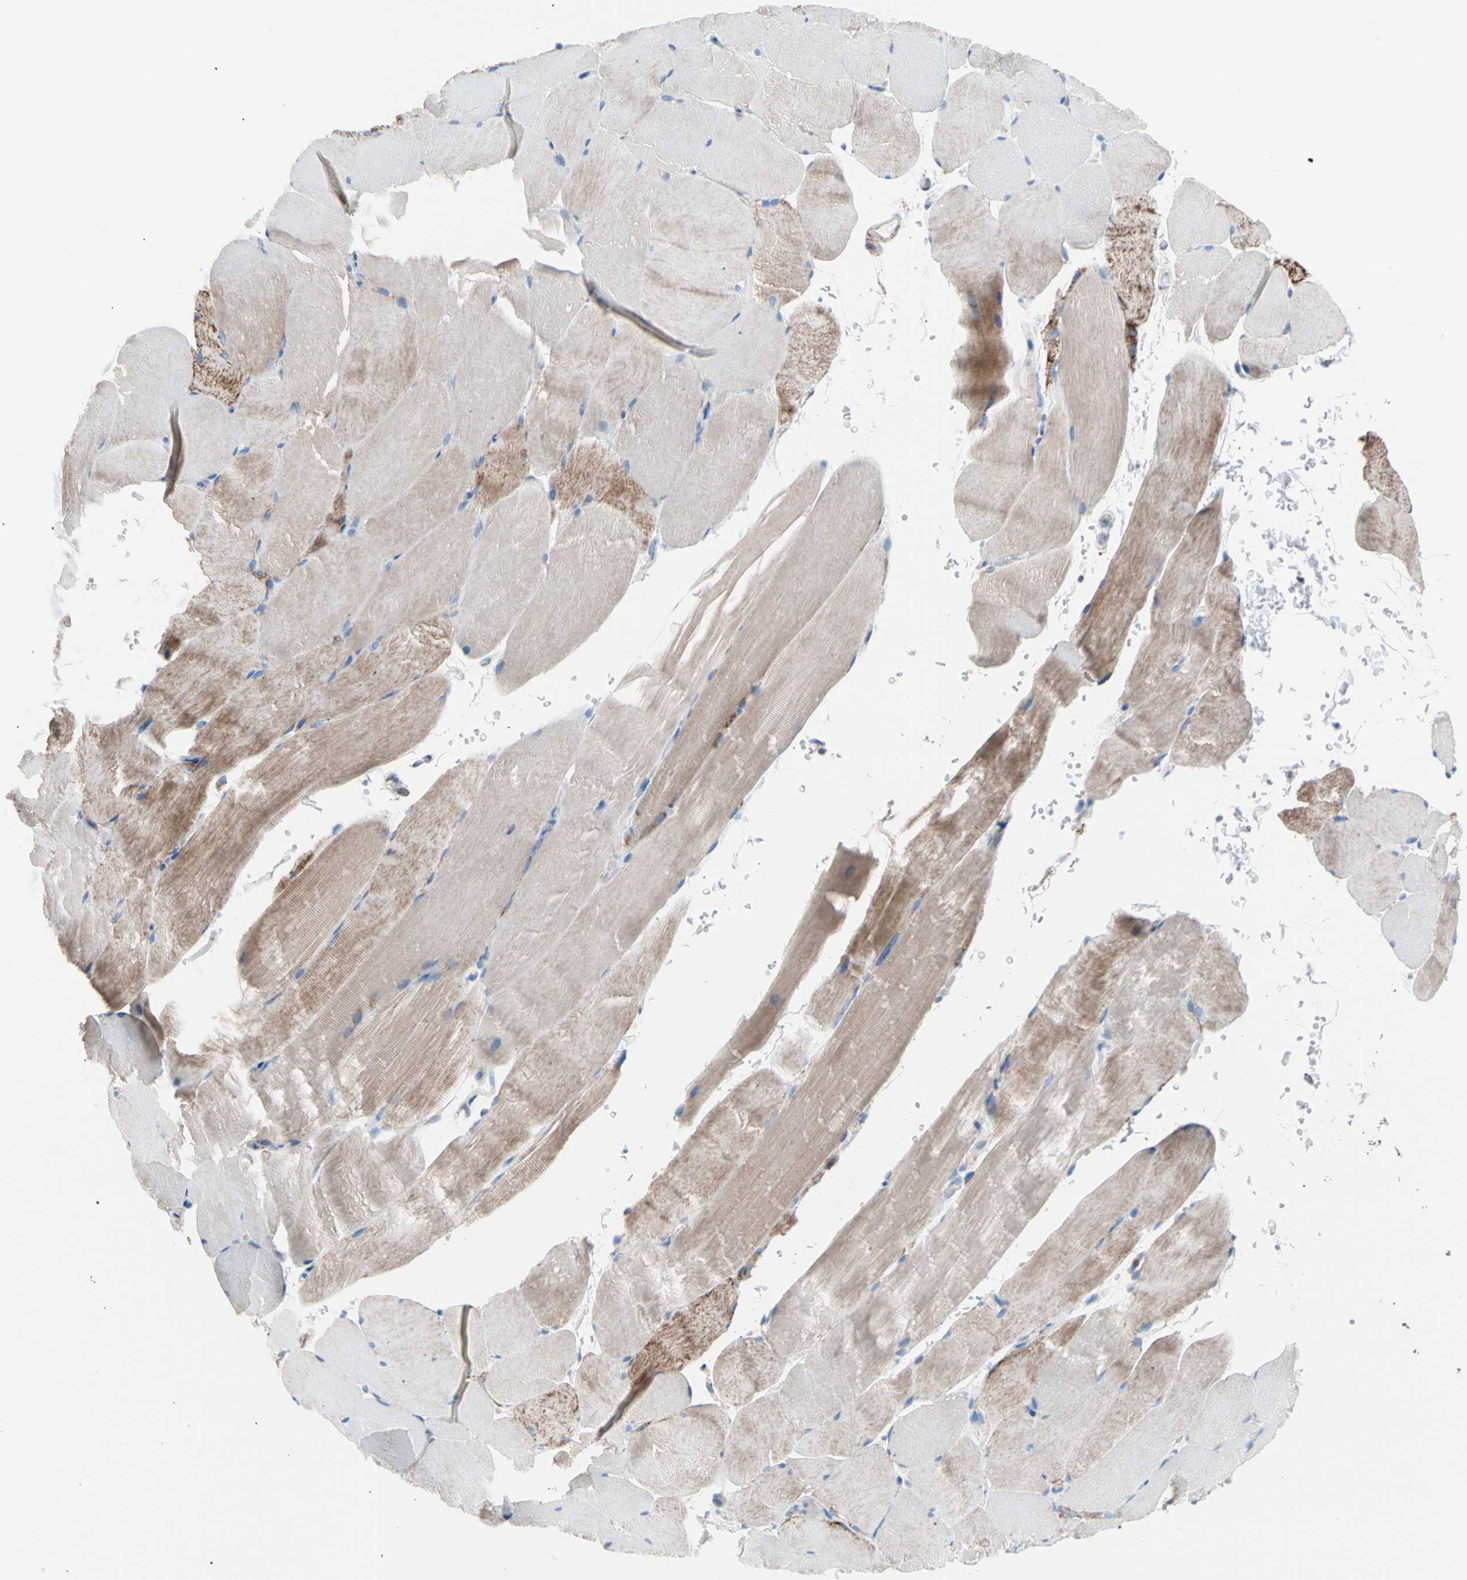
{"staining": {"intensity": "moderate", "quantity": "25%-75%", "location": "cytoplasmic/membranous"}, "tissue": "skeletal muscle", "cell_type": "Myocytes", "image_type": "normal", "snomed": [{"axis": "morphology", "description": "Normal tissue, NOS"}, {"axis": "topography", "description": "Skeletal muscle"}, {"axis": "topography", "description": "Parathyroid gland"}], "caption": "Immunohistochemical staining of unremarkable human skeletal muscle reveals 25%-75% levels of moderate cytoplasmic/membranous protein expression in approximately 25%-75% of myocytes.", "gene": "HK1", "patient": {"sex": "female", "age": 37}}